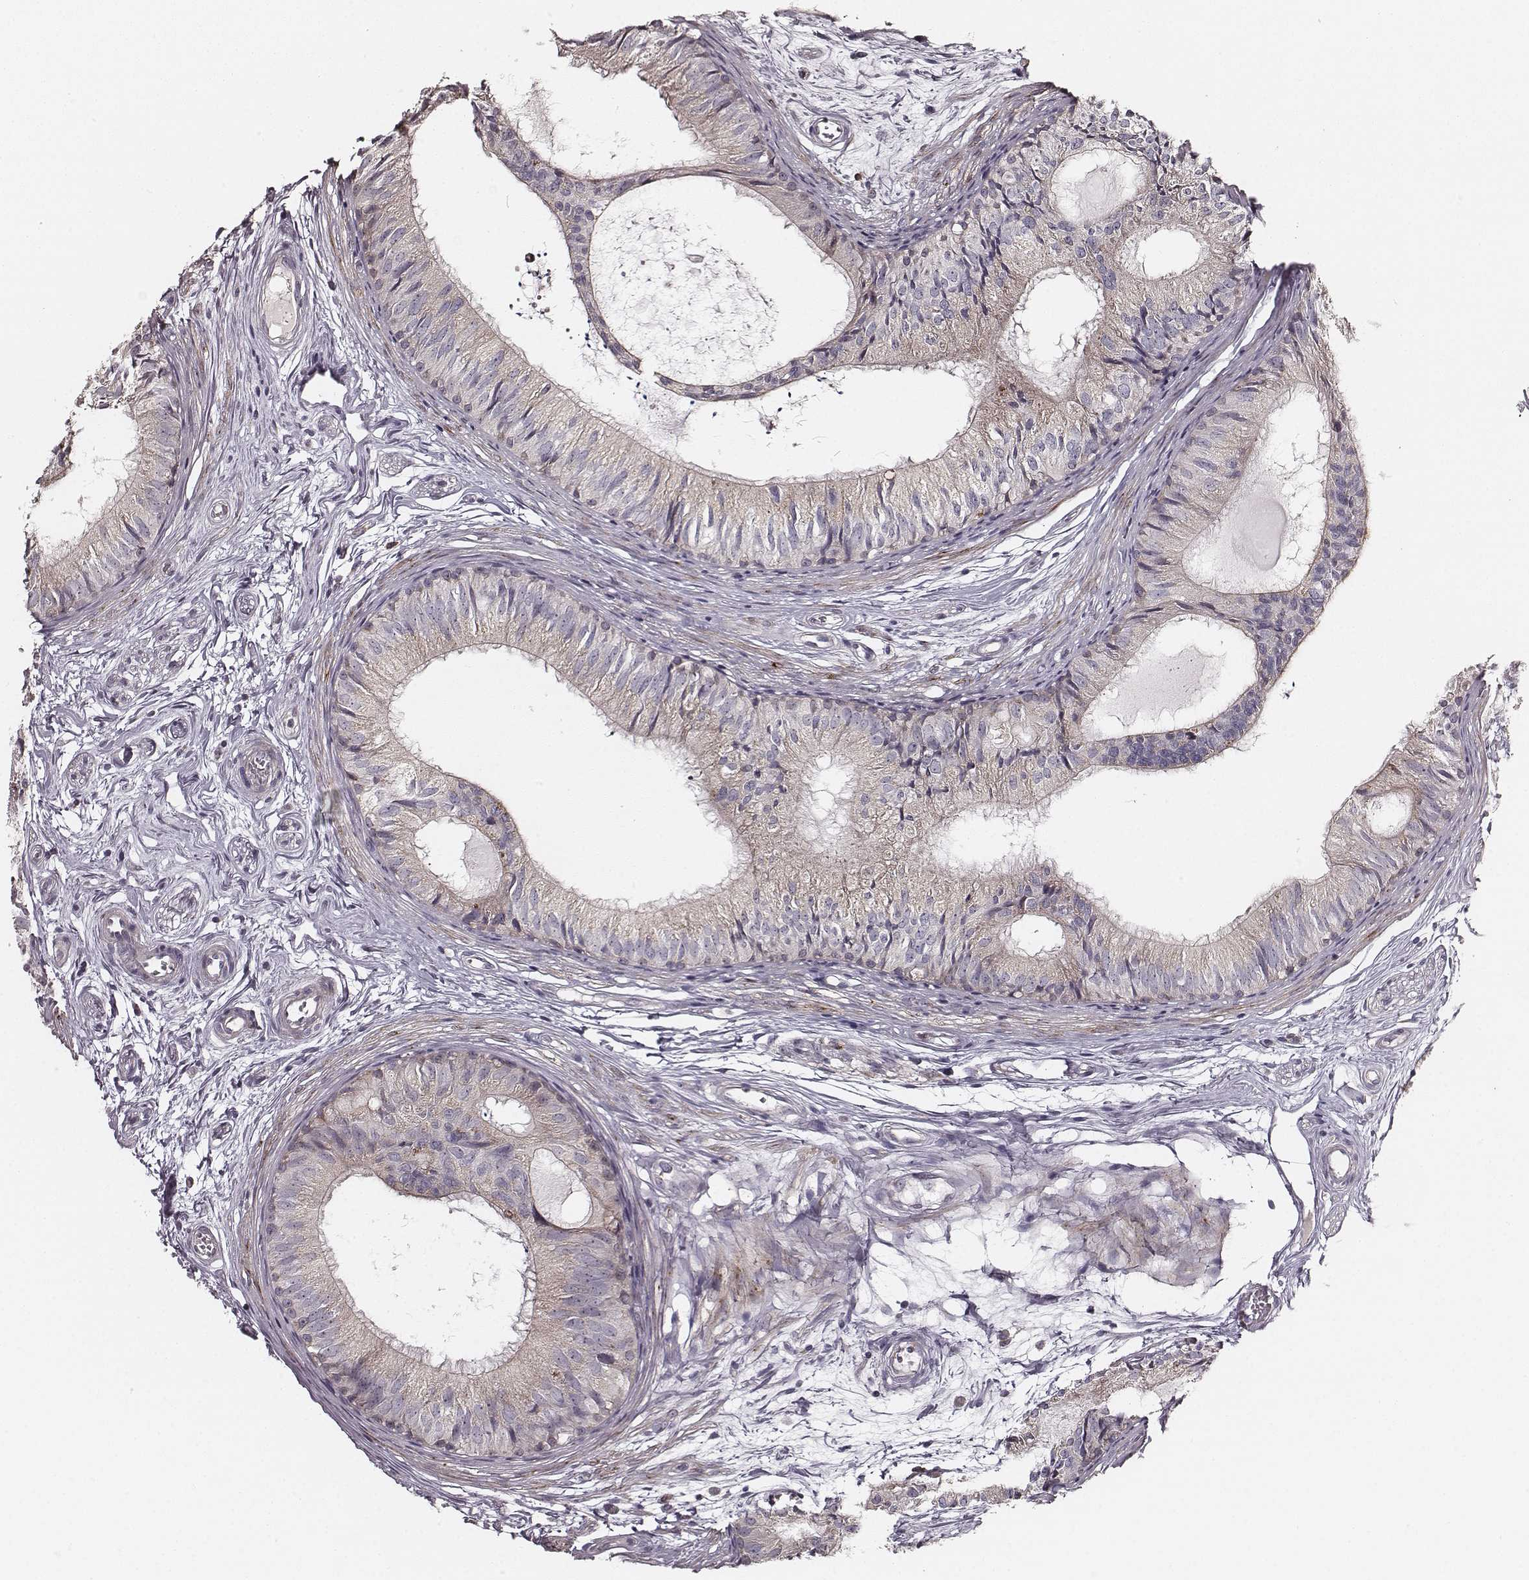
{"staining": {"intensity": "moderate", "quantity": "25%-75%", "location": "cytoplasmic/membranous"}, "tissue": "epididymis", "cell_type": "Glandular cells", "image_type": "normal", "snomed": [{"axis": "morphology", "description": "Normal tissue, NOS"}, {"axis": "topography", "description": "Epididymis"}], "caption": "High-magnification brightfield microscopy of benign epididymis stained with DAB (brown) and counterstained with hematoxylin (blue). glandular cells exhibit moderate cytoplasmic/membranous positivity is seen in approximately25%-75% of cells.", "gene": "ABCA7", "patient": {"sex": "male", "age": 25}}